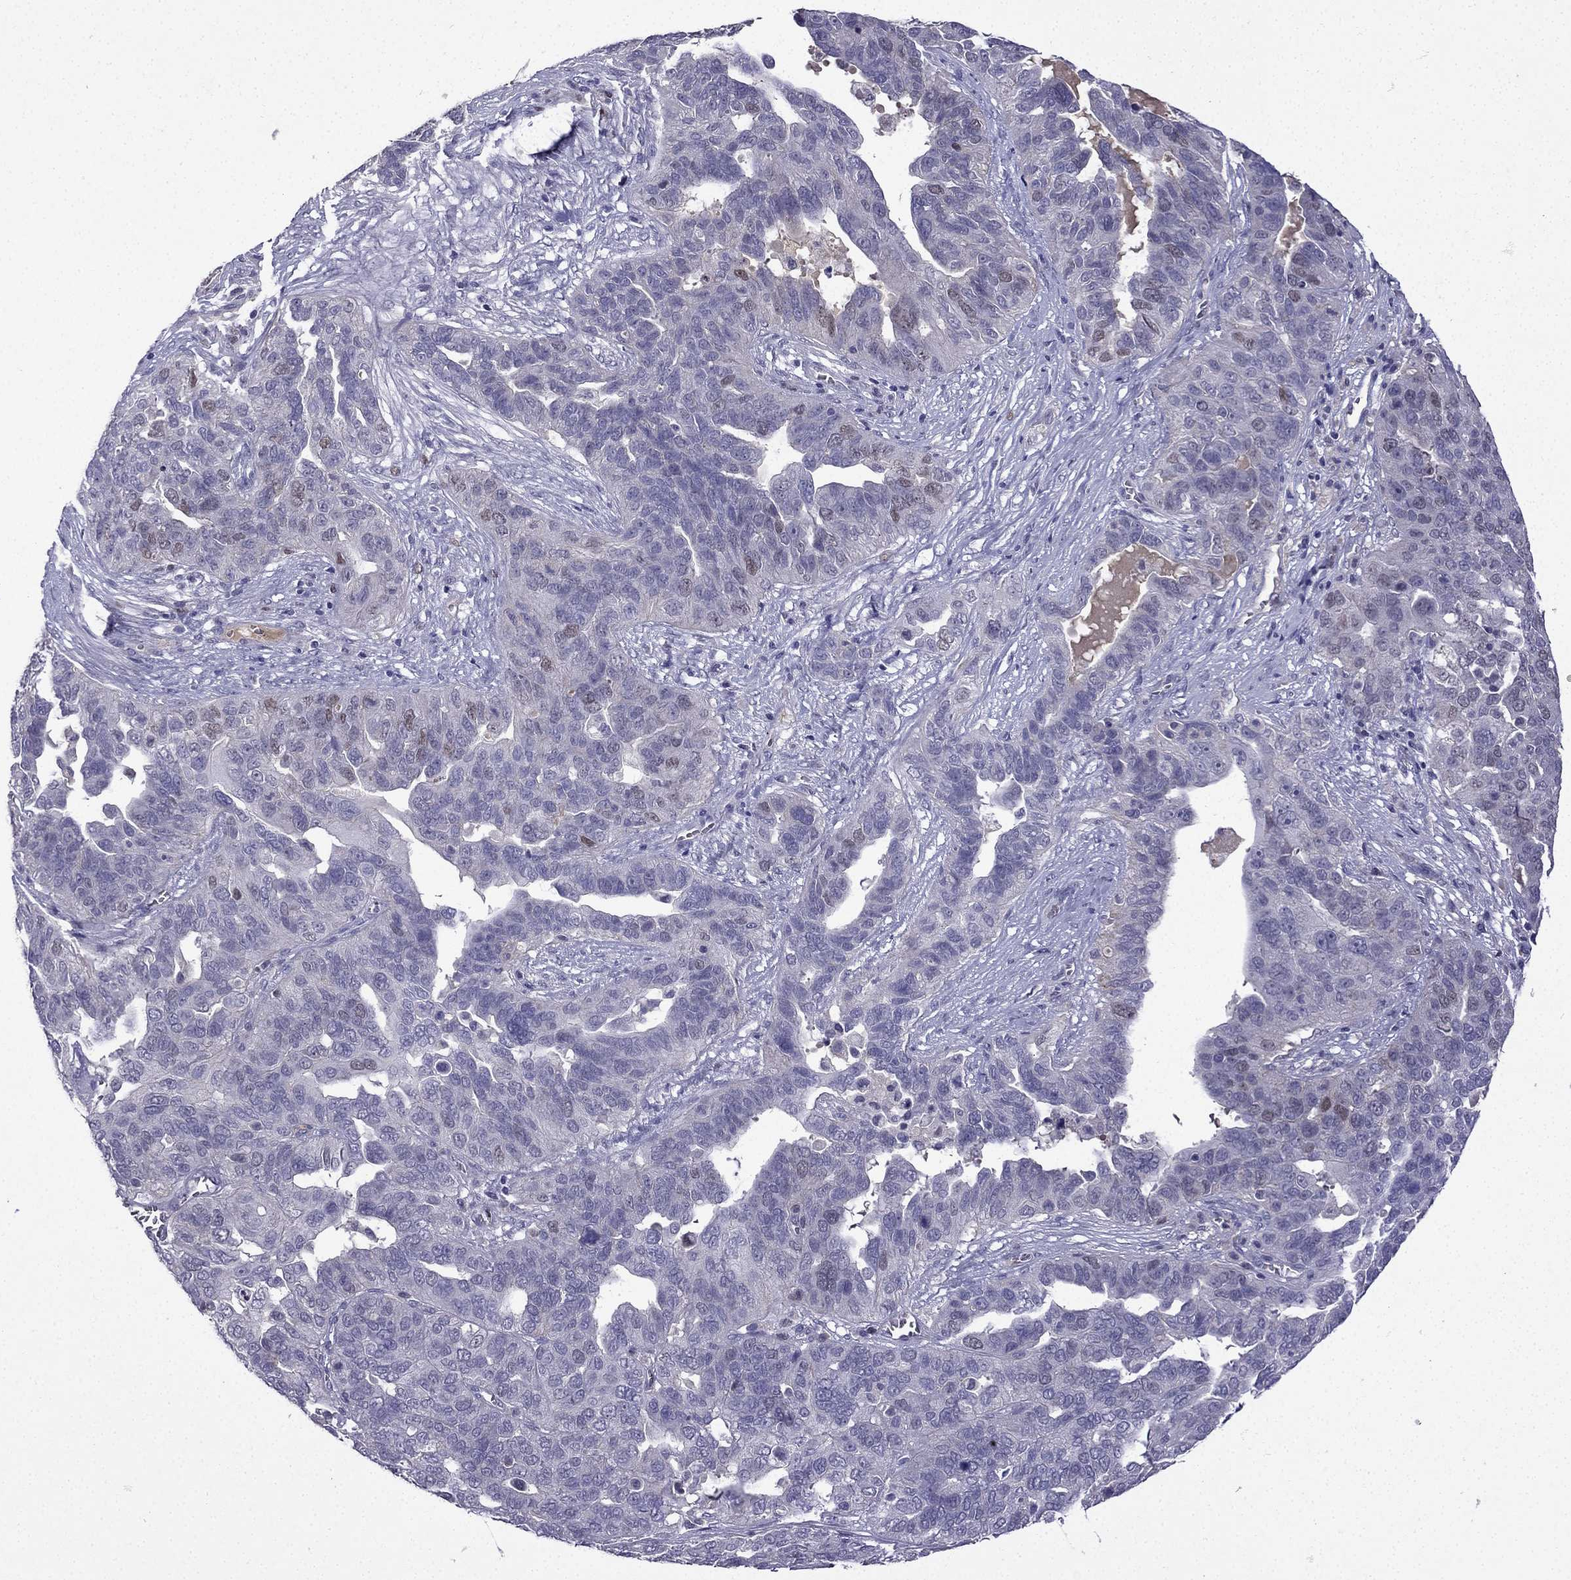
{"staining": {"intensity": "weak", "quantity": "<25%", "location": "nuclear"}, "tissue": "ovarian cancer", "cell_type": "Tumor cells", "image_type": "cancer", "snomed": [{"axis": "morphology", "description": "Carcinoma, endometroid"}, {"axis": "topography", "description": "Soft tissue"}, {"axis": "topography", "description": "Ovary"}], "caption": "High power microscopy micrograph of an immunohistochemistry (IHC) micrograph of ovarian cancer, revealing no significant expression in tumor cells. Brightfield microscopy of immunohistochemistry (IHC) stained with DAB (brown) and hematoxylin (blue), captured at high magnification.", "gene": "UHRF1", "patient": {"sex": "female", "age": 52}}